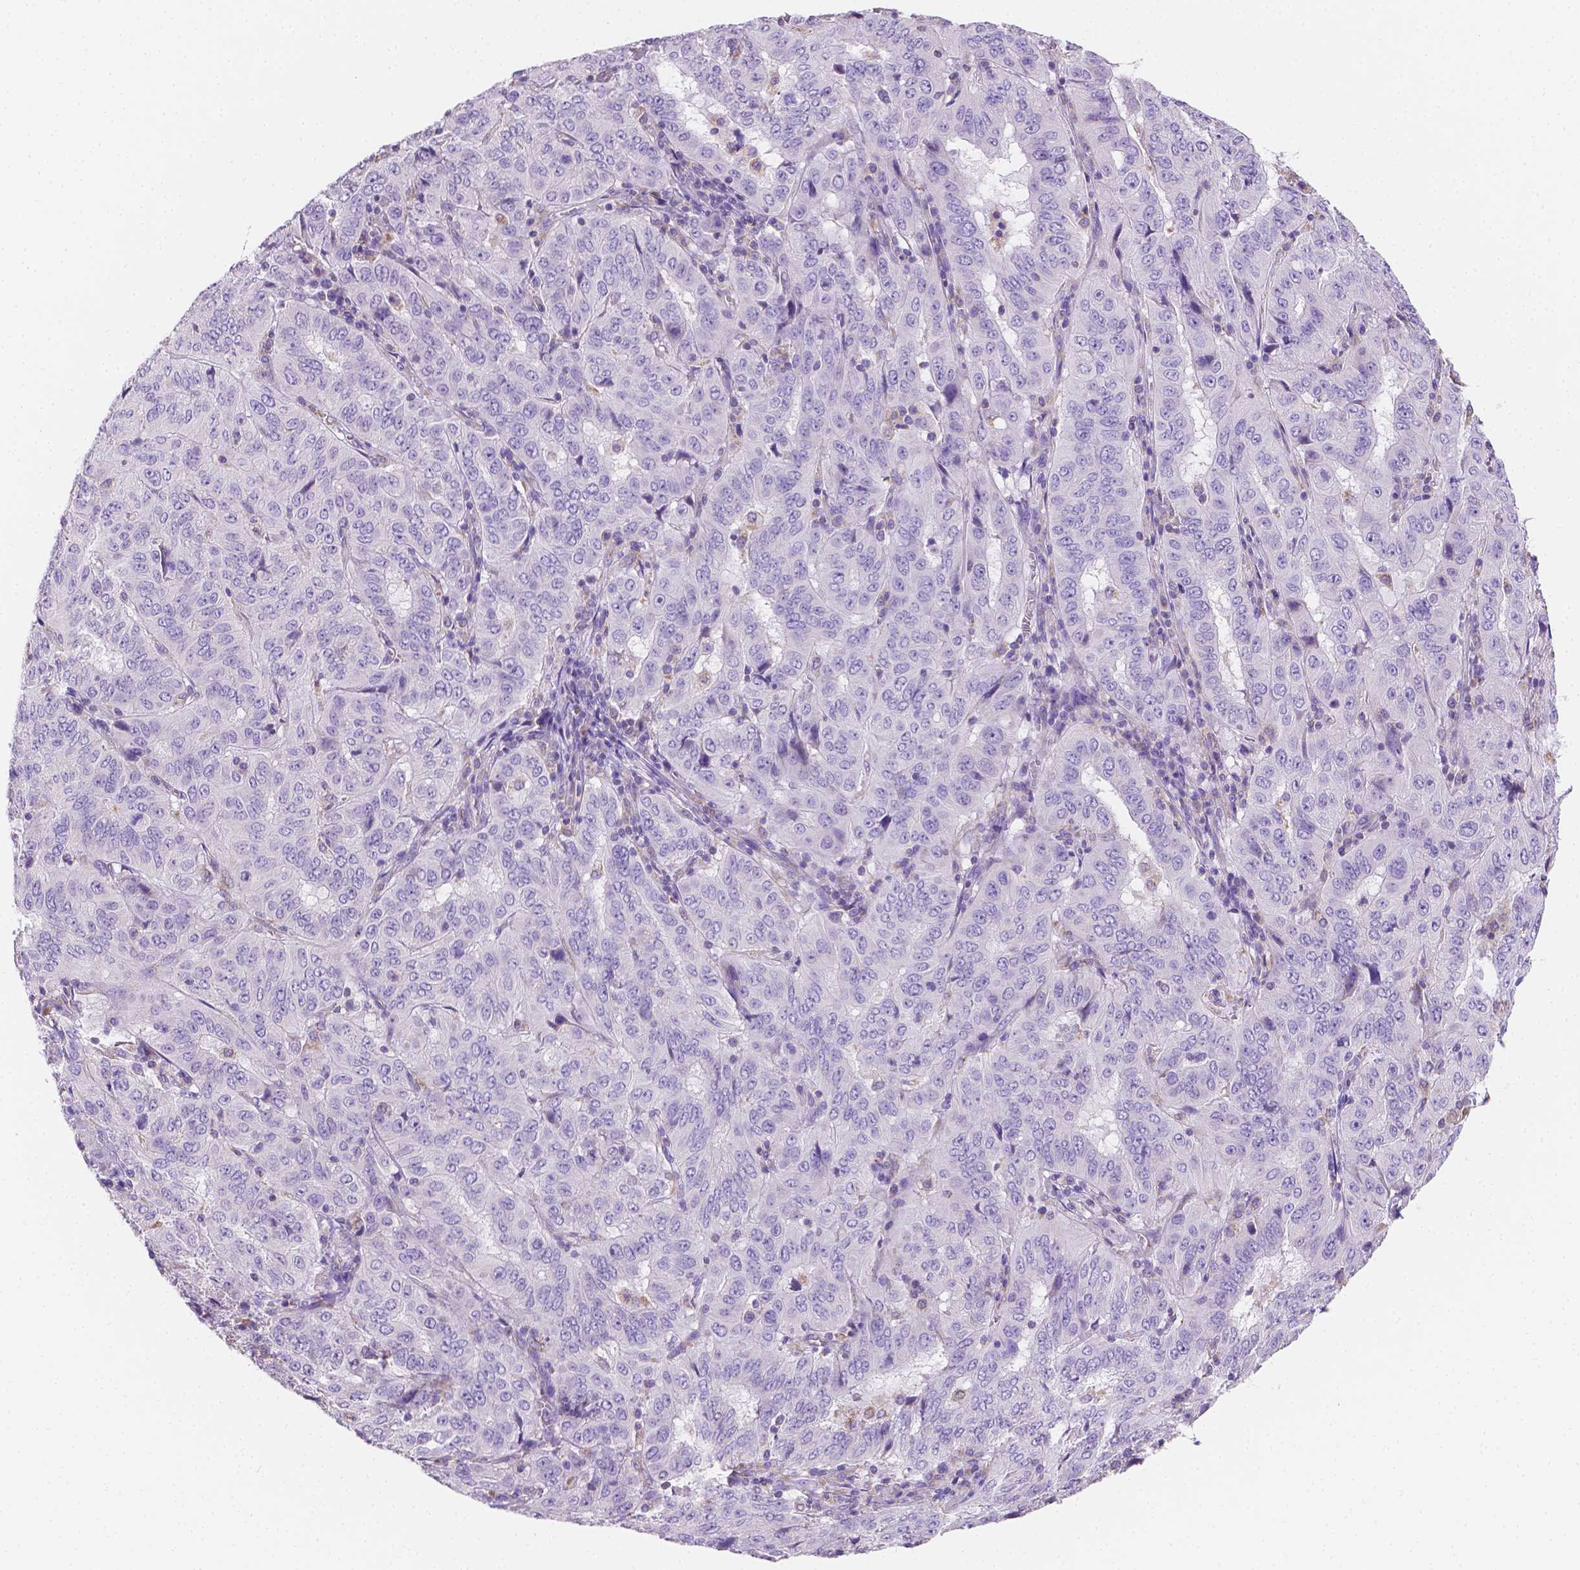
{"staining": {"intensity": "negative", "quantity": "none", "location": "none"}, "tissue": "pancreatic cancer", "cell_type": "Tumor cells", "image_type": "cancer", "snomed": [{"axis": "morphology", "description": "Adenocarcinoma, NOS"}, {"axis": "topography", "description": "Pancreas"}], "caption": "A histopathology image of human pancreatic cancer is negative for staining in tumor cells. (Immunohistochemistry (ihc), brightfield microscopy, high magnification).", "gene": "TMEM130", "patient": {"sex": "male", "age": 63}}